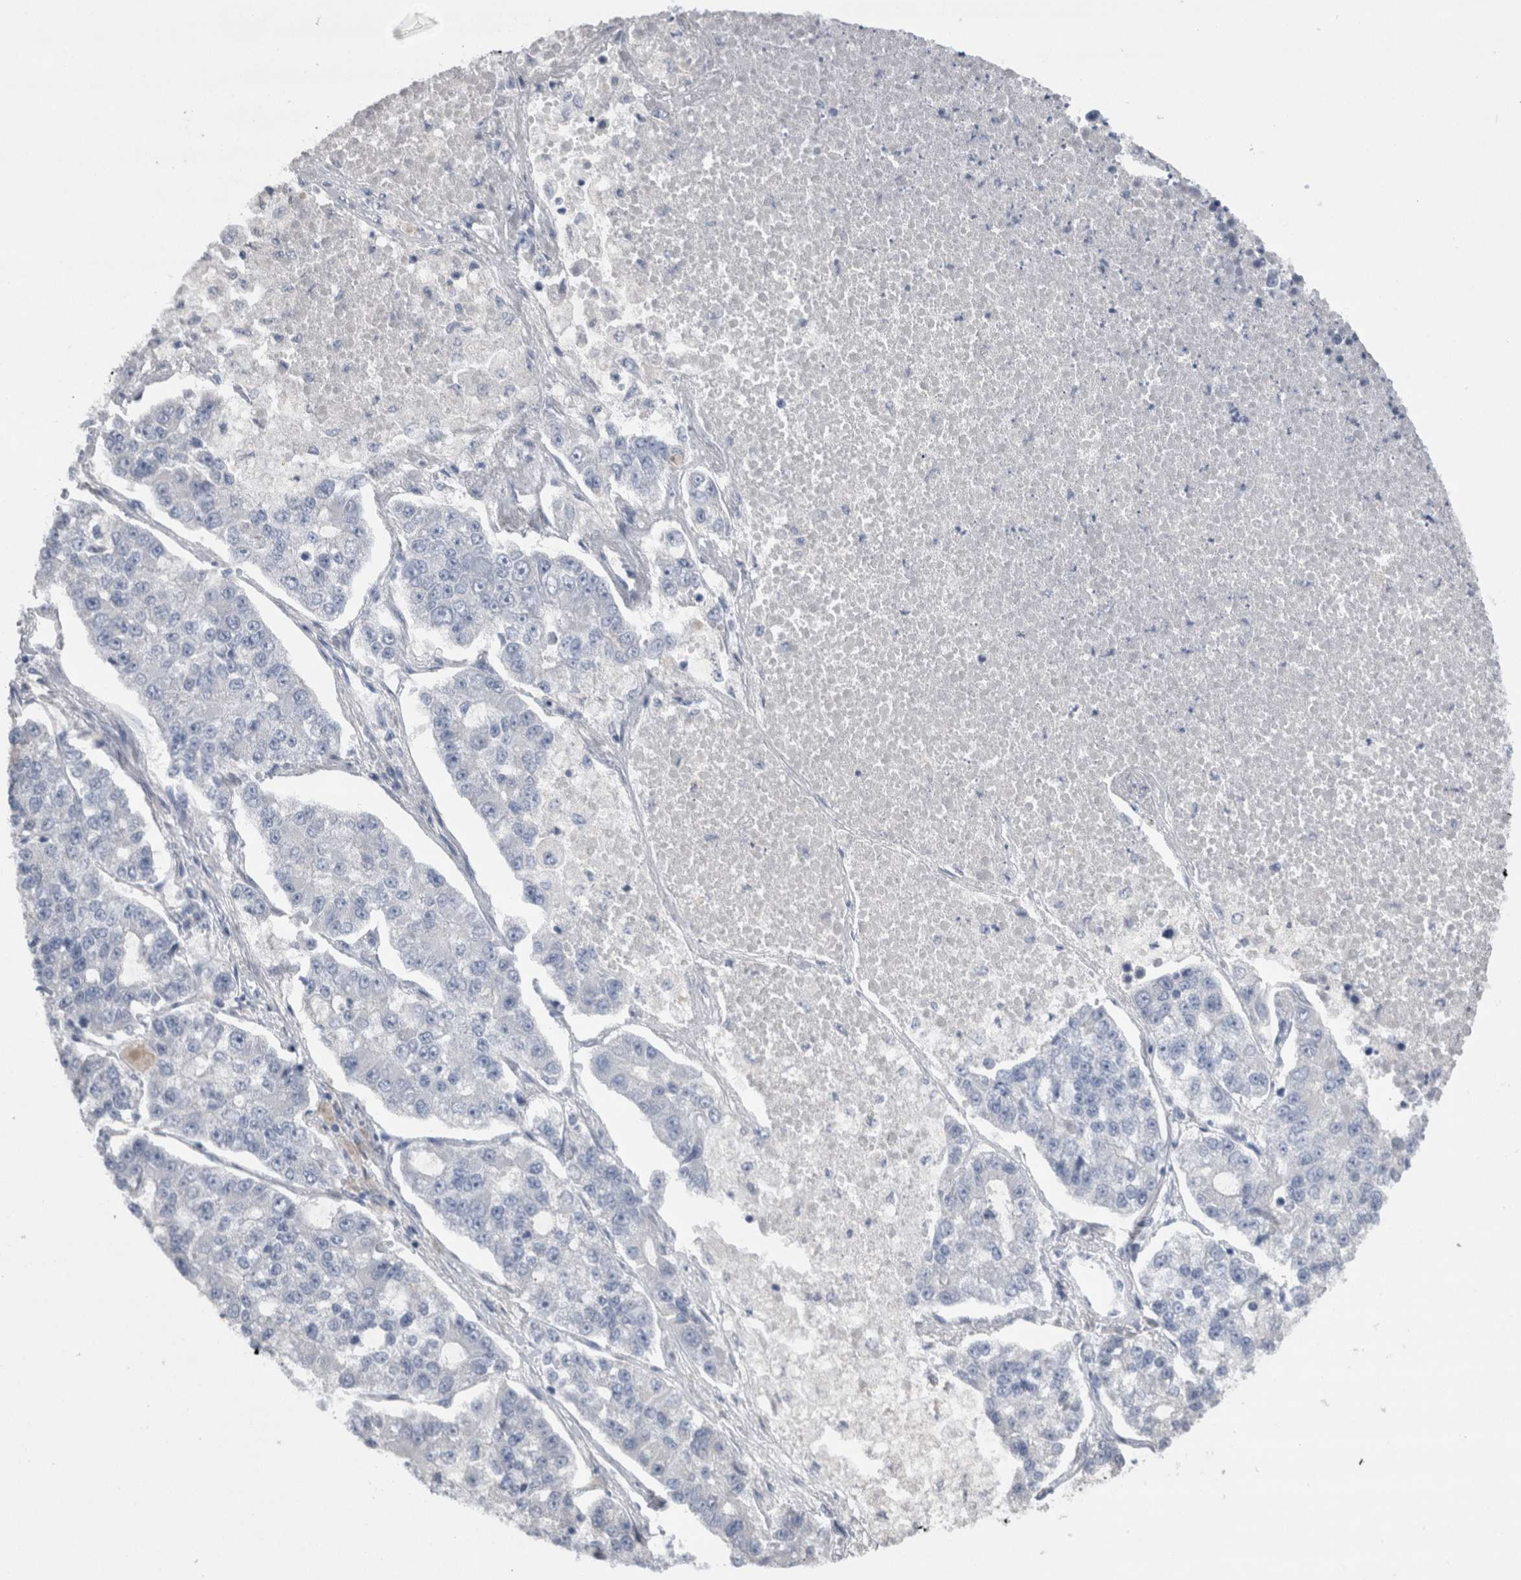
{"staining": {"intensity": "negative", "quantity": "none", "location": "none"}, "tissue": "lung cancer", "cell_type": "Tumor cells", "image_type": "cancer", "snomed": [{"axis": "morphology", "description": "Adenocarcinoma, NOS"}, {"axis": "topography", "description": "Lung"}], "caption": "This is an immunohistochemistry micrograph of human adenocarcinoma (lung). There is no positivity in tumor cells.", "gene": "REG1A", "patient": {"sex": "male", "age": 49}}